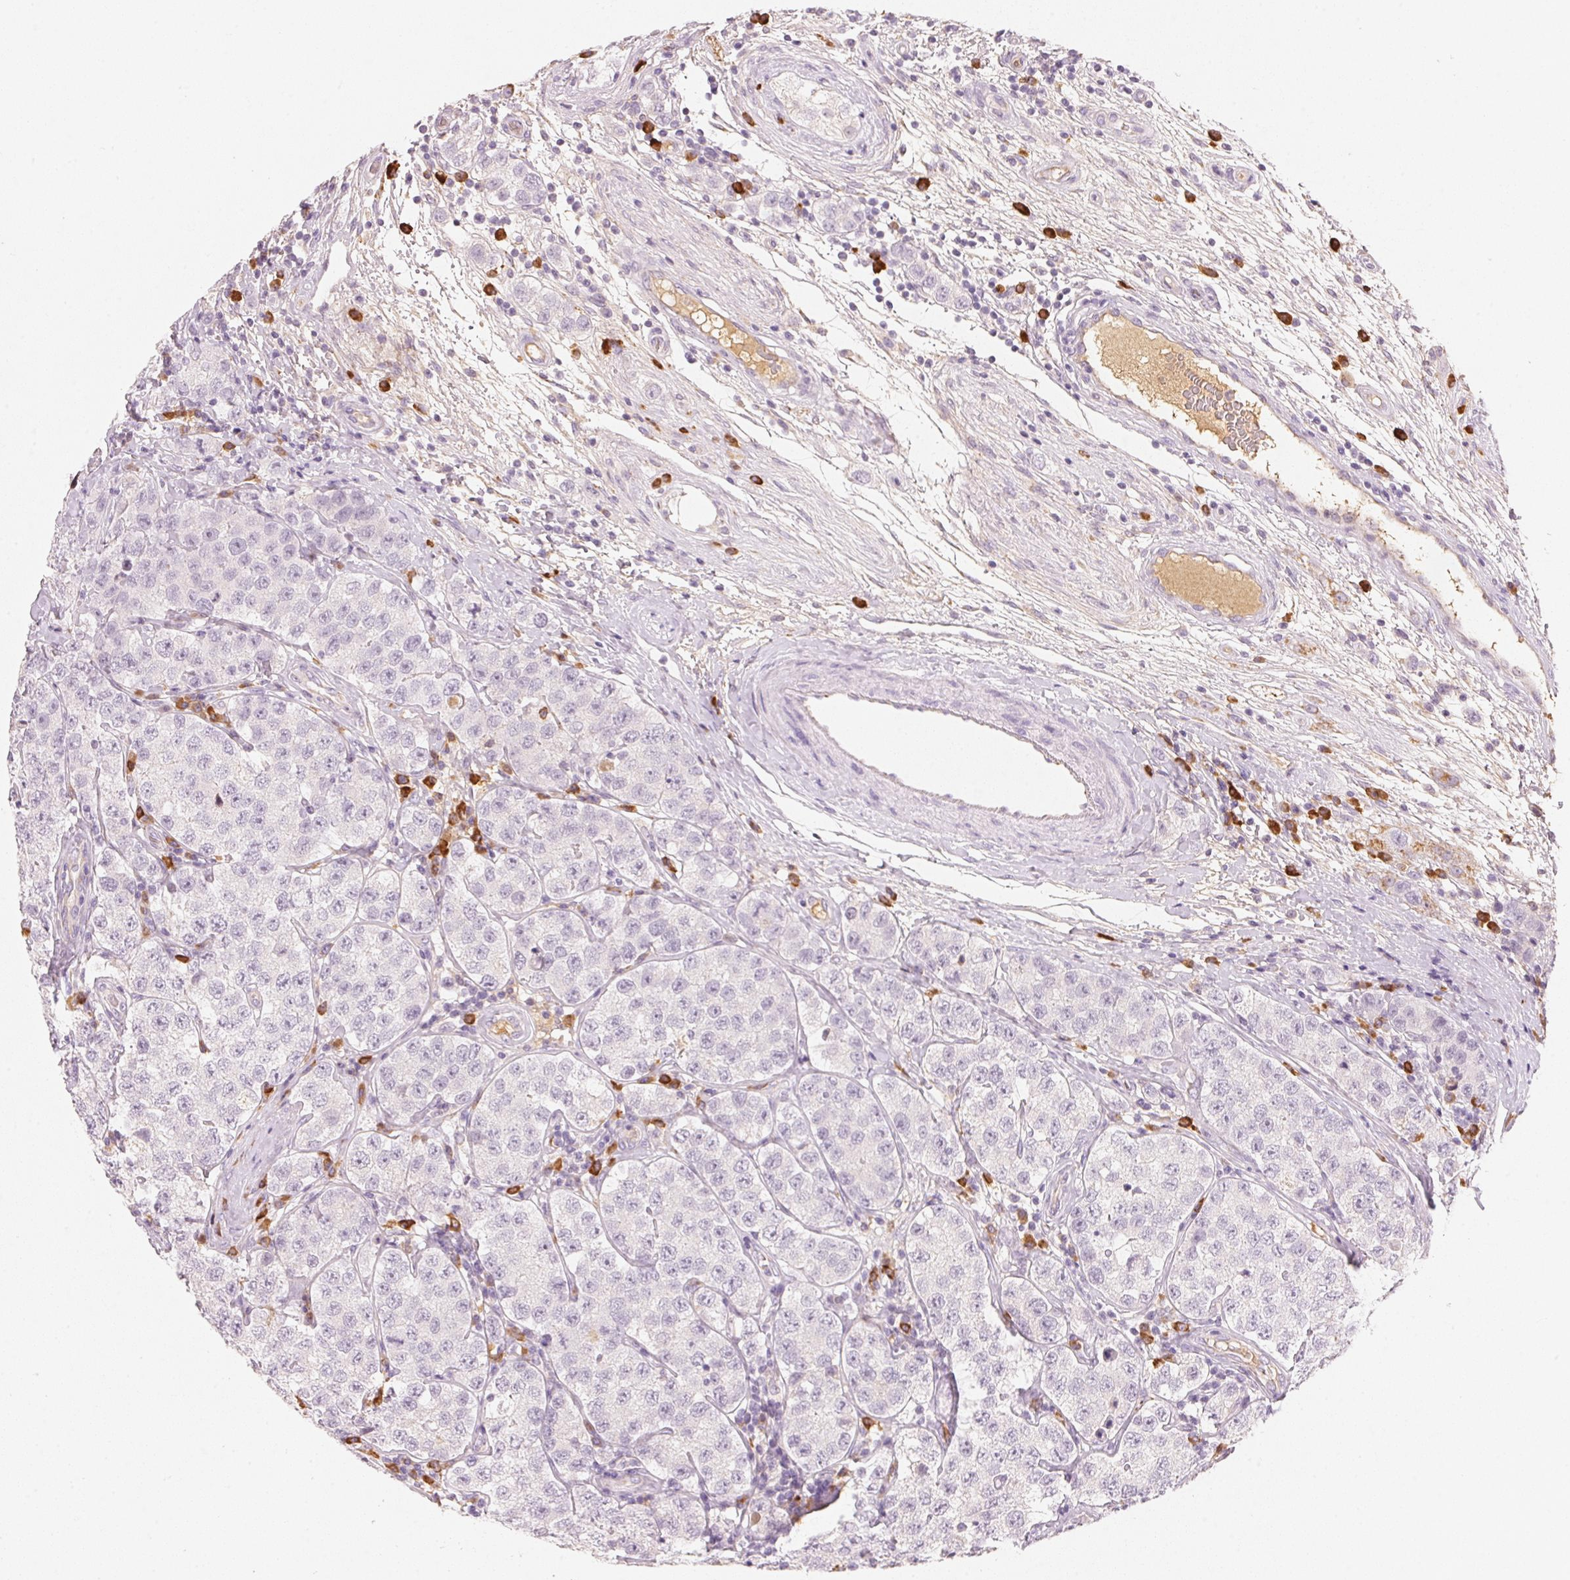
{"staining": {"intensity": "negative", "quantity": "none", "location": "none"}, "tissue": "testis cancer", "cell_type": "Tumor cells", "image_type": "cancer", "snomed": [{"axis": "morphology", "description": "Seminoma, NOS"}, {"axis": "topography", "description": "Testis"}], "caption": "Immunohistochemistry of human testis seminoma demonstrates no expression in tumor cells.", "gene": "RMDN2", "patient": {"sex": "male", "age": 34}}